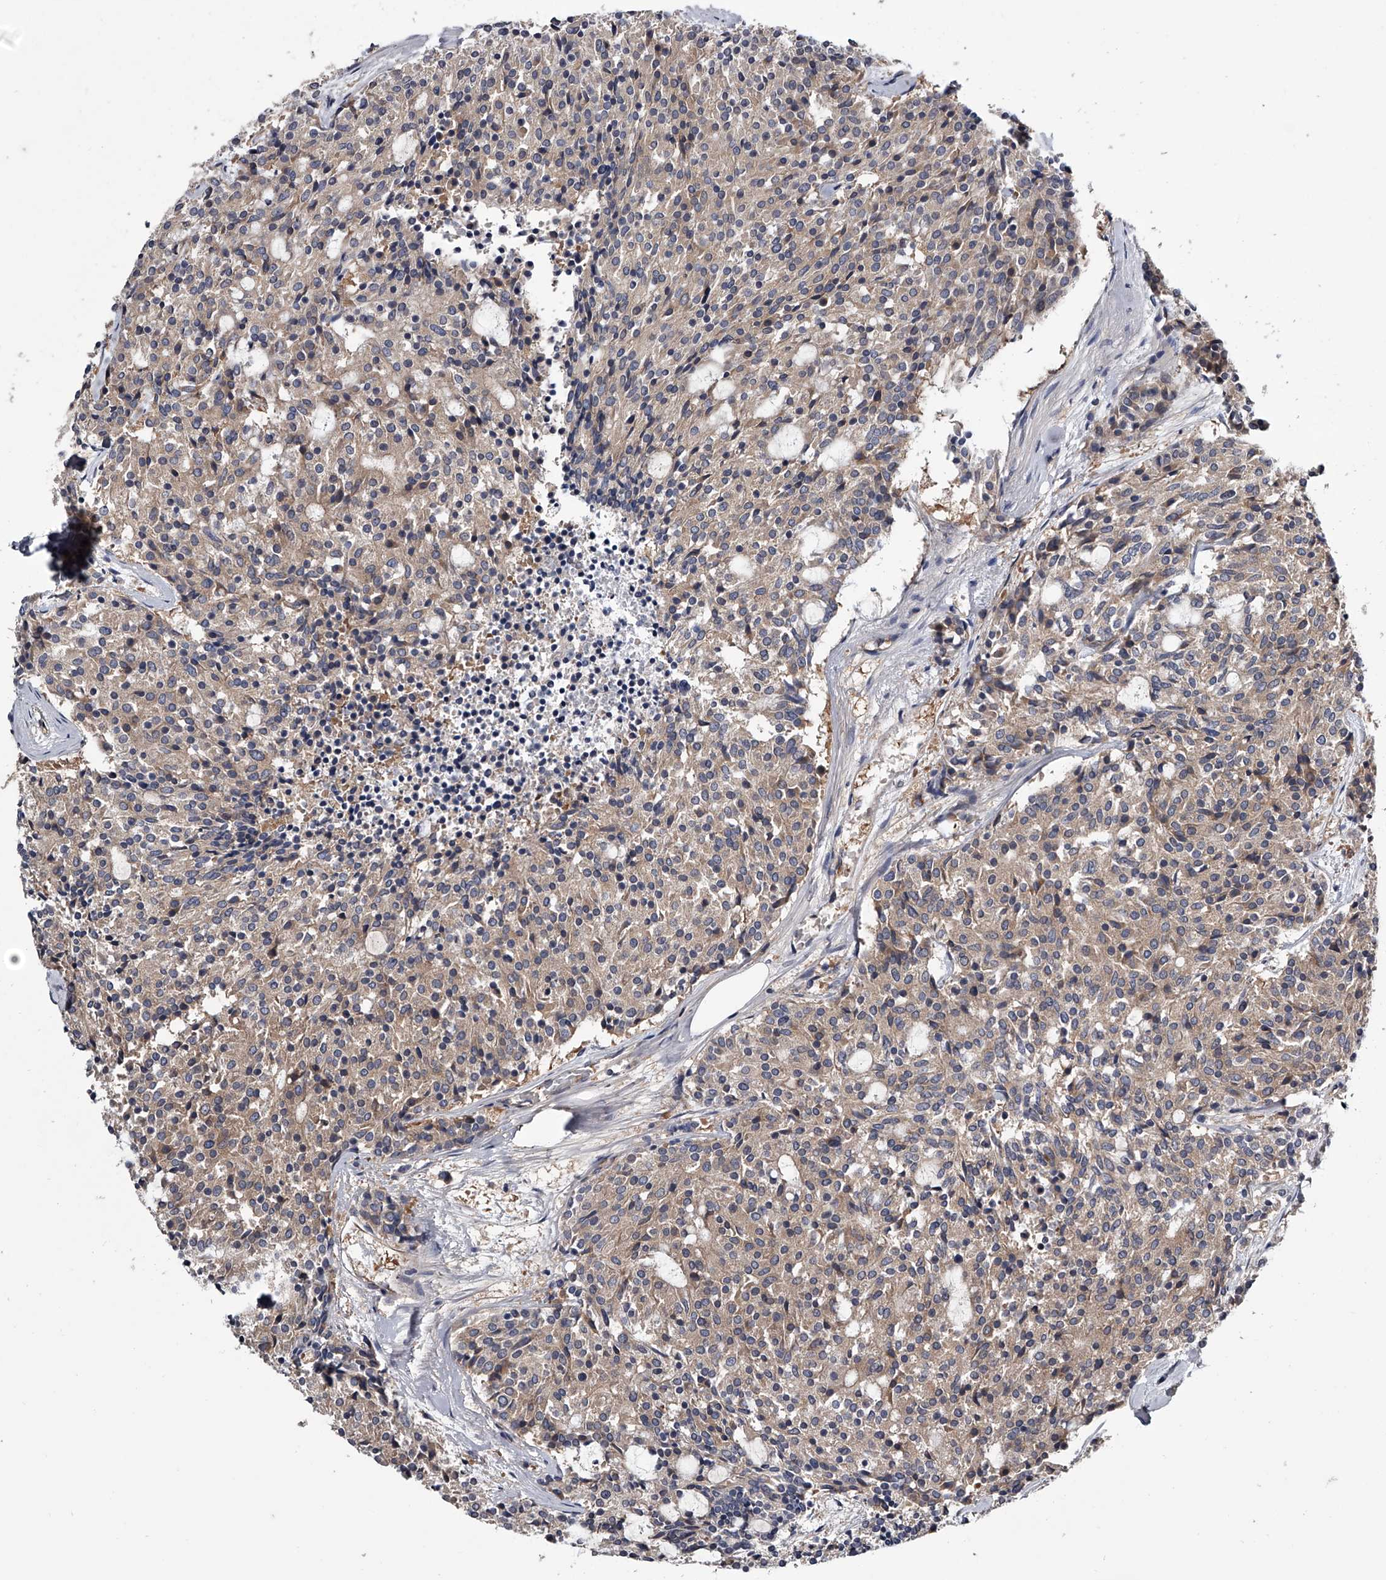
{"staining": {"intensity": "weak", "quantity": ">75%", "location": "cytoplasmic/membranous"}, "tissue": "carcinoid", "cell_type": "Tumor cells", "image_type": "cancer", "snomed": [{"axis": "morphology", "description": "Carcinoid, malignant, NOS"}, {"axis": "topography", "description": "Pancreas"}], "caption": "IHC (DAB) staining of carcinoid (malignant) exhibits weak cytoplasmic/membranous protein staining in approximately >75% of tumor cells. (Stains: DAB in brown, nuclei in blue, Microscopy: brightfield microscopy at high magnification).", "gene": "GAPVD1", "patient": {"sex": "female", "age": 54}}